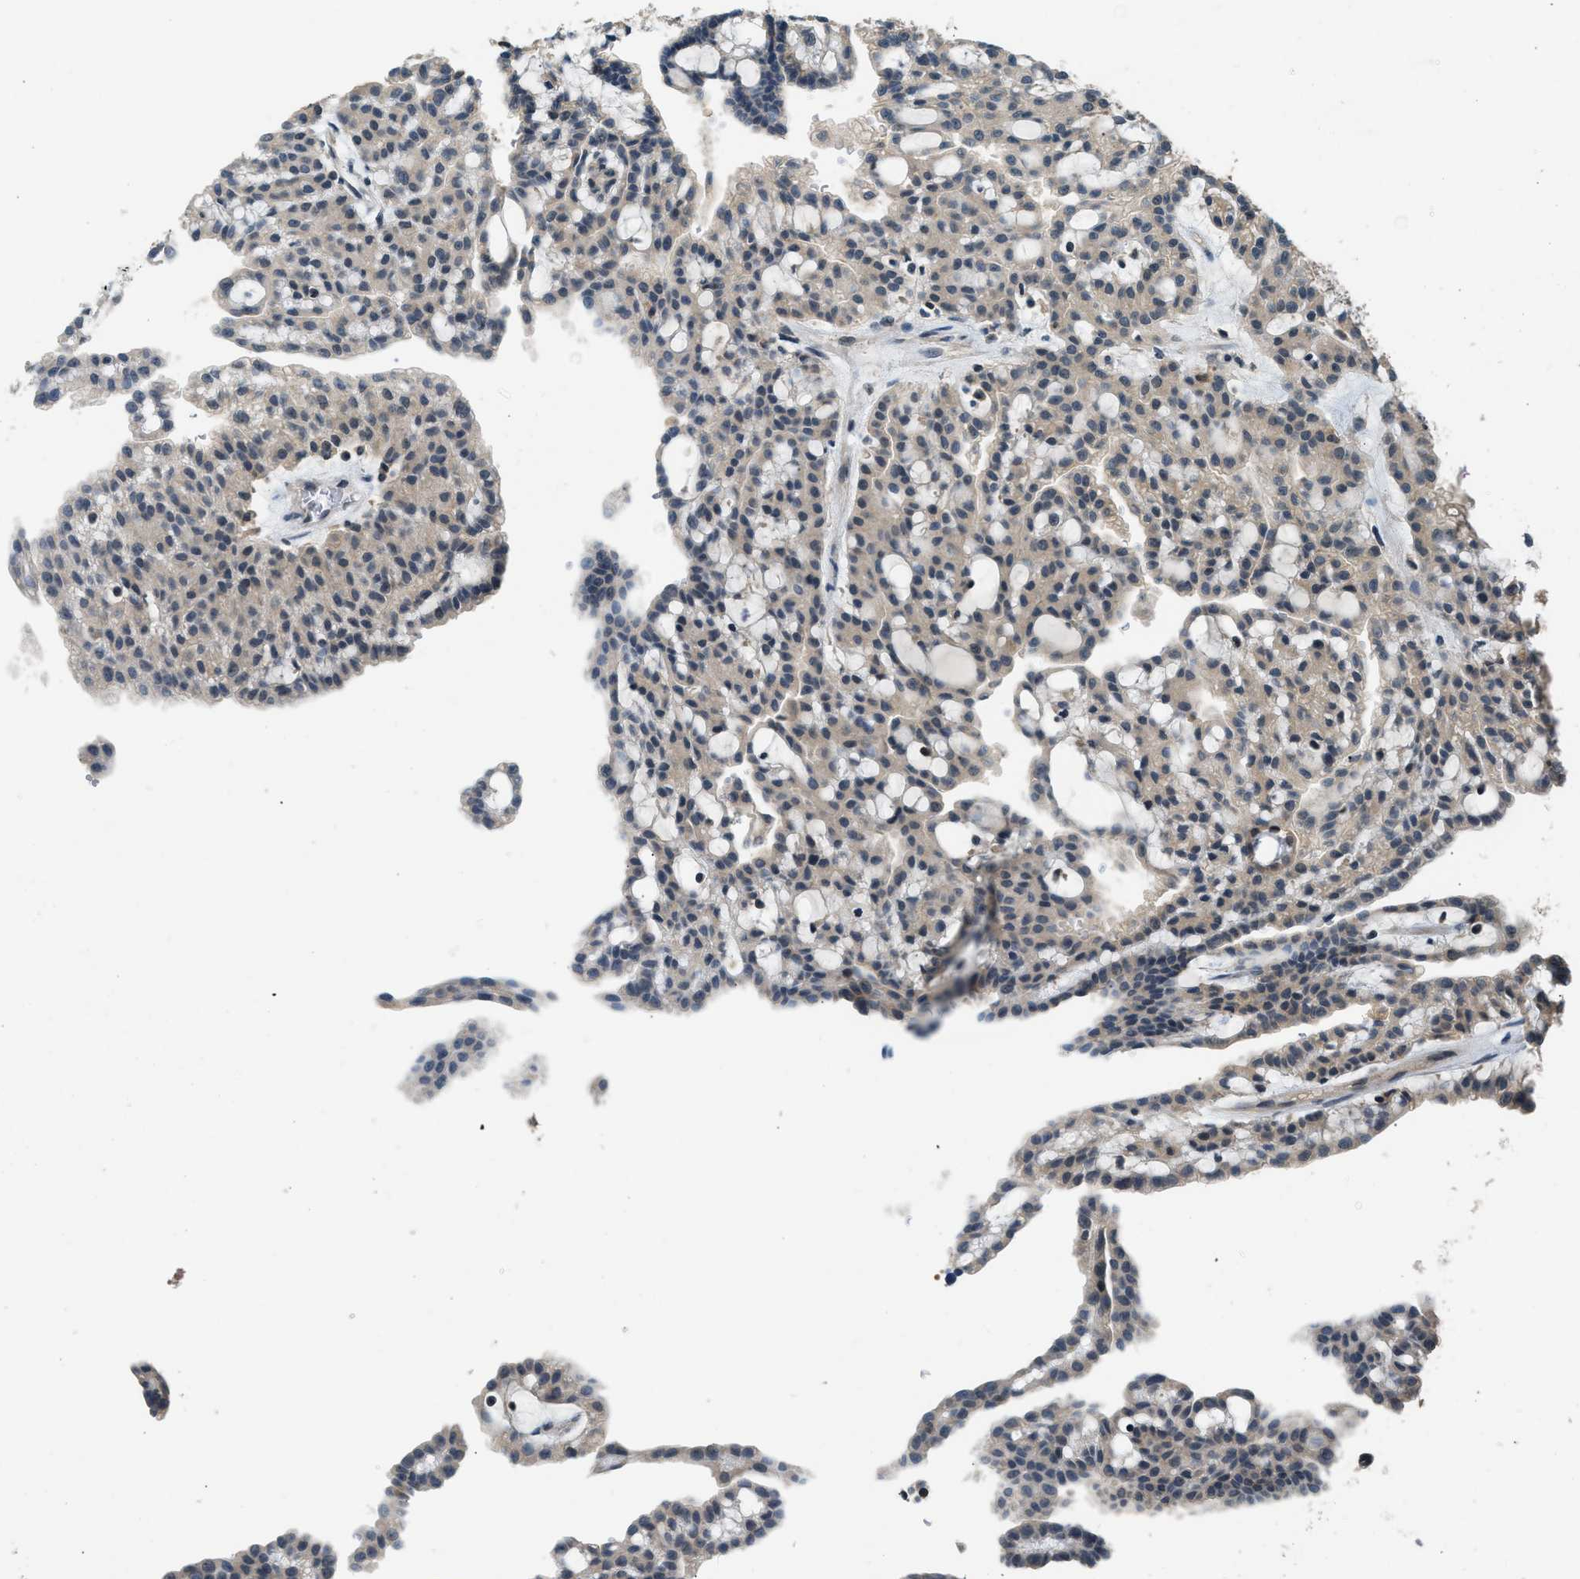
{"staining": {"intensity": "moderate", "quantity": "25%-75%", "location": "cytoplasmic/membranous,nuclear"}, "tissue": "renal cancer", "cell_type": "Tumor cells", "image_type": "cancer", "snomed": [{"axis": "morphology", "description": "Adenocarcinoma, NOS"}, {"axis": "topography", "description": "Kidney"}], "caption": "Immunohistochemistry staining of renal cancer, which exhibits medium levels of moderate cytoplasmic/membranous and nuclear expression in approximately 25%-75% of tumor cells indicating moderate cytoplasmic/membranous and nuclear protein positivity. The staining was performed using DAB (brown) for protein detection and nuclei were counterstained in hematoxylin (blue).", "gene": "MTMR1", "patient": {"sex": "male", "age": 63}}